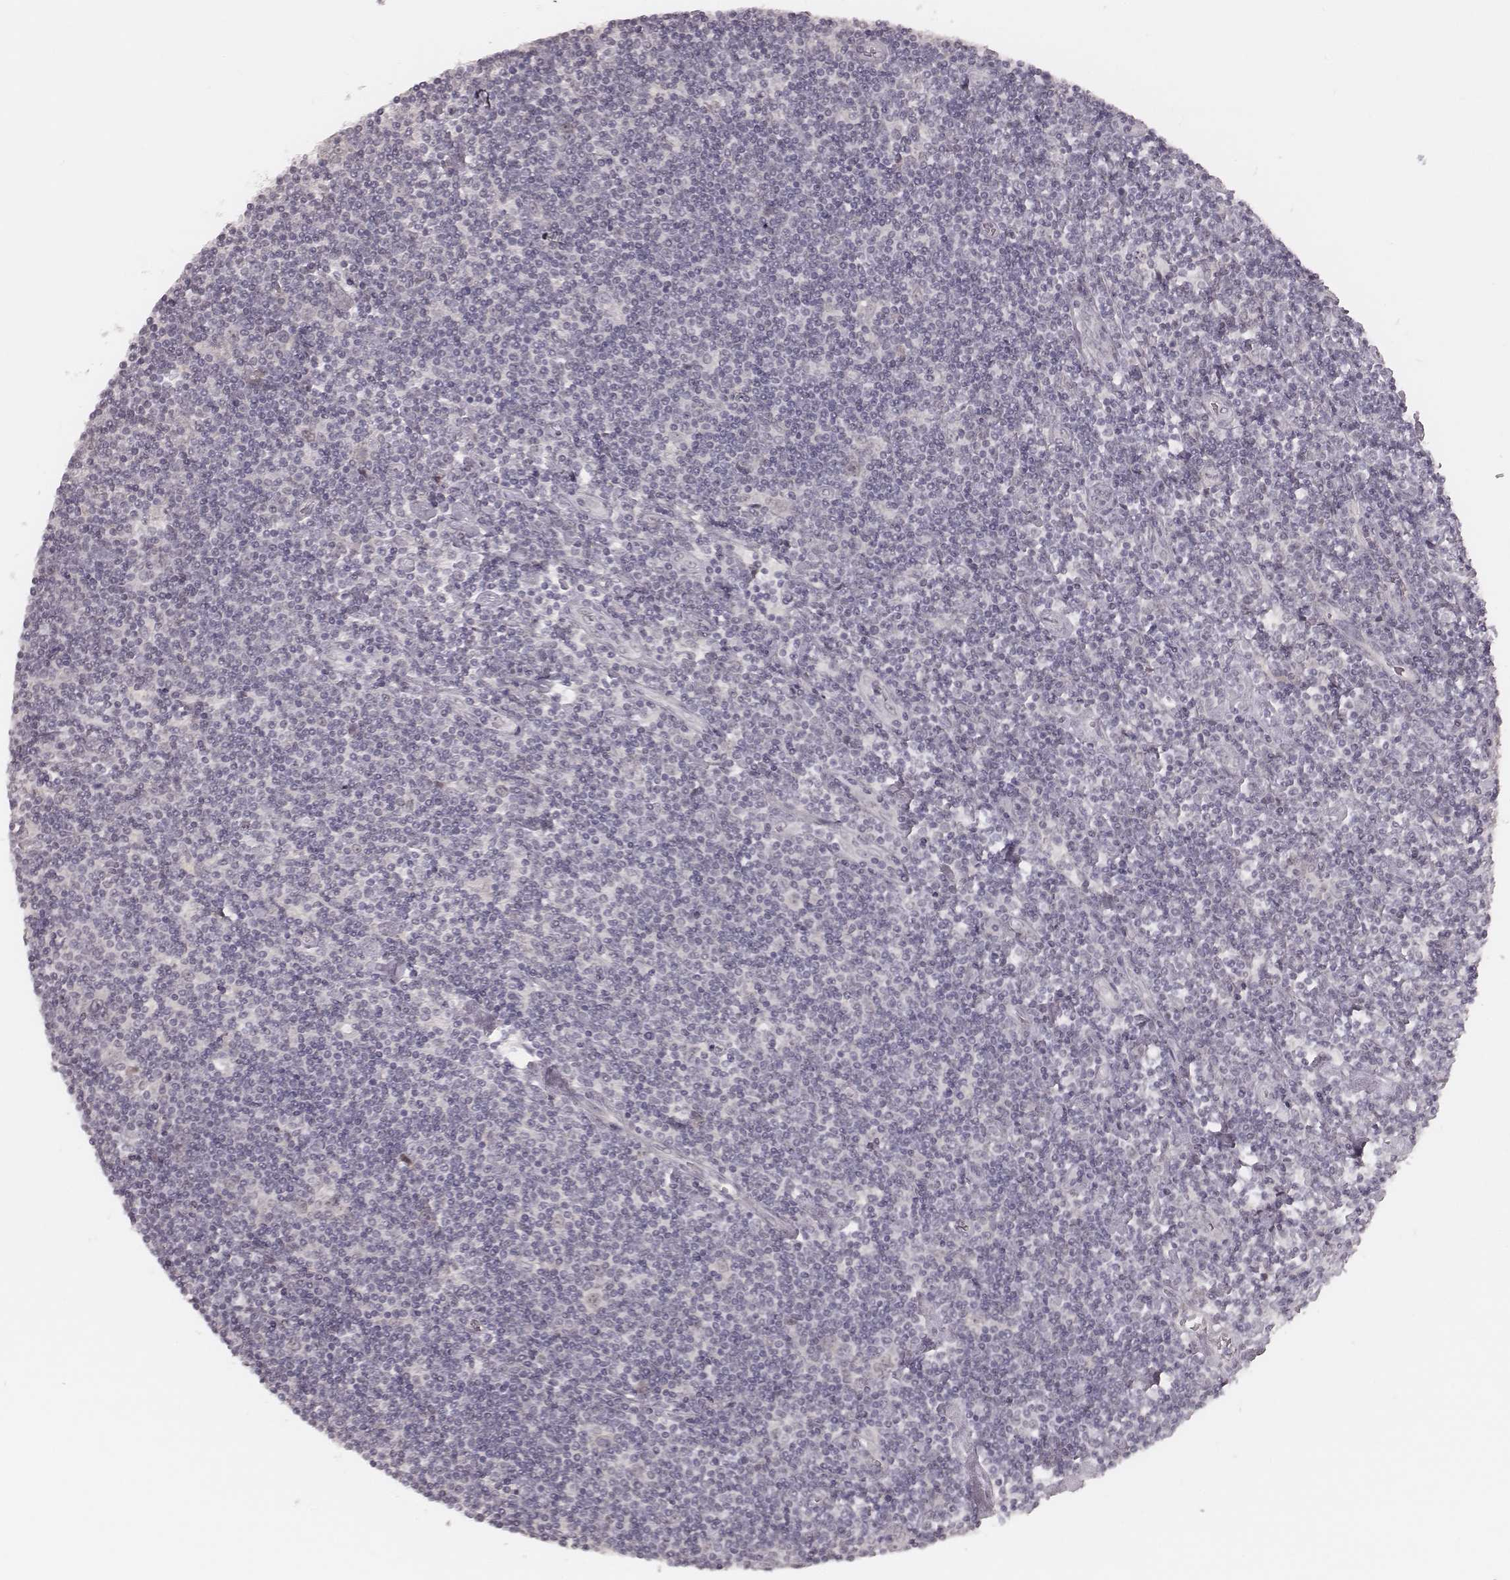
{"staining": {"intensity": "negative", "quantity": "none", "location": "none"}, "tissue": "lymphoma", "cell_type": "Tumor cells", "image_type": "cancer", "snomed": [{"axis": "morphology", "description": "Hodgkin's disease, NOS"}, {"axis": "topography", "description": "Lymph node"}], "caption": "Immunohistochemical staining of human lymphoma displays no significant expression in tumor cells.", "gene": "FAM13B", "patient": {"sex": "male", "age": 40}}